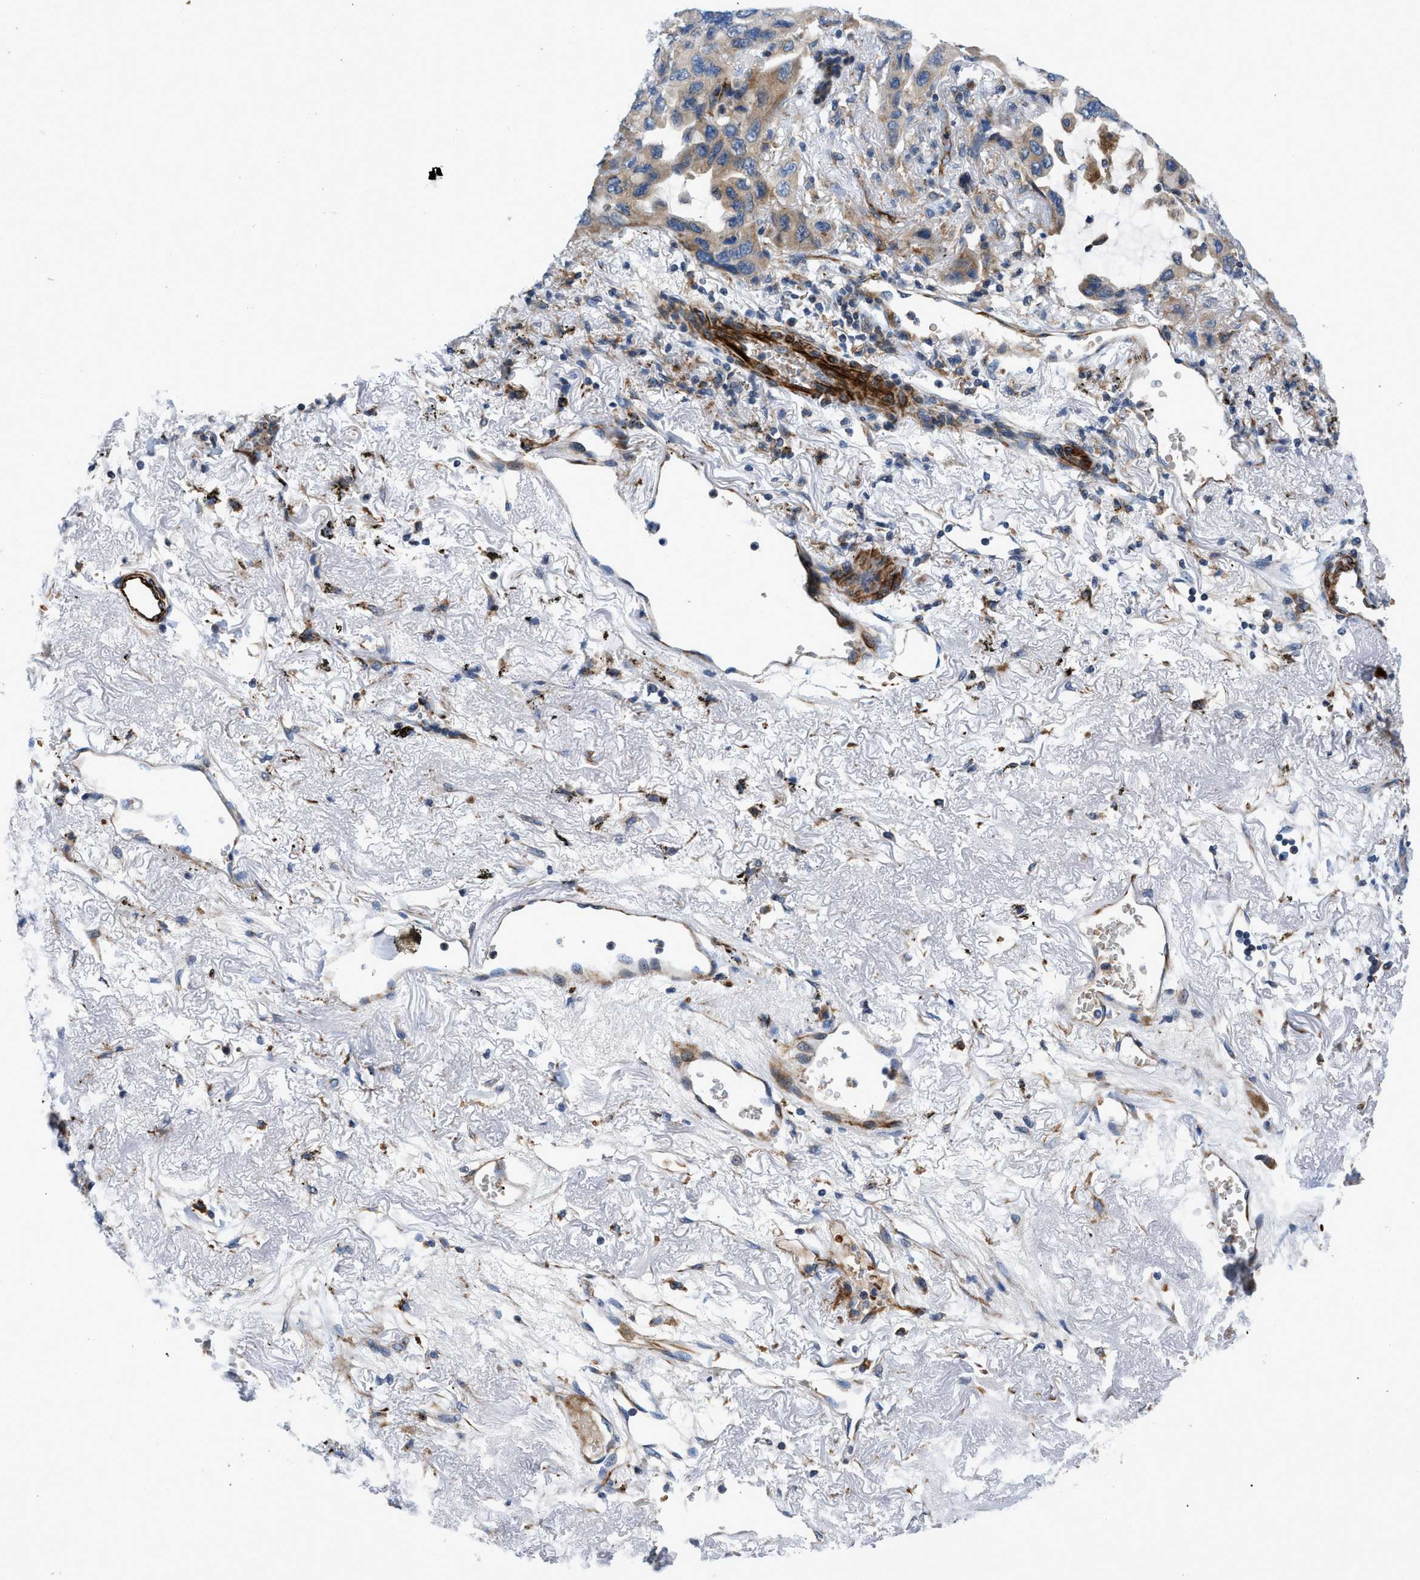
{"staining": {"intensity": "weak", "quantity": "25%-75%", "location": "cytoplasmic/membranous"}, "tissue": "lung cancer", "cell_type": "Tumor cells", "image_type": "cancer", "snomed": [{"axis": "morphology", "description": "Squamous cell carcinoma, NOS"}, {"axis": "topography", "description": "Lung"}], "caption": "An image of human lung cancer stained for a protein demonstrates weak cytoplasmic/membranous brown staining in tumor cells.", "gene": "ZNF831", "patient": {"sex": "female", "age": 73}}